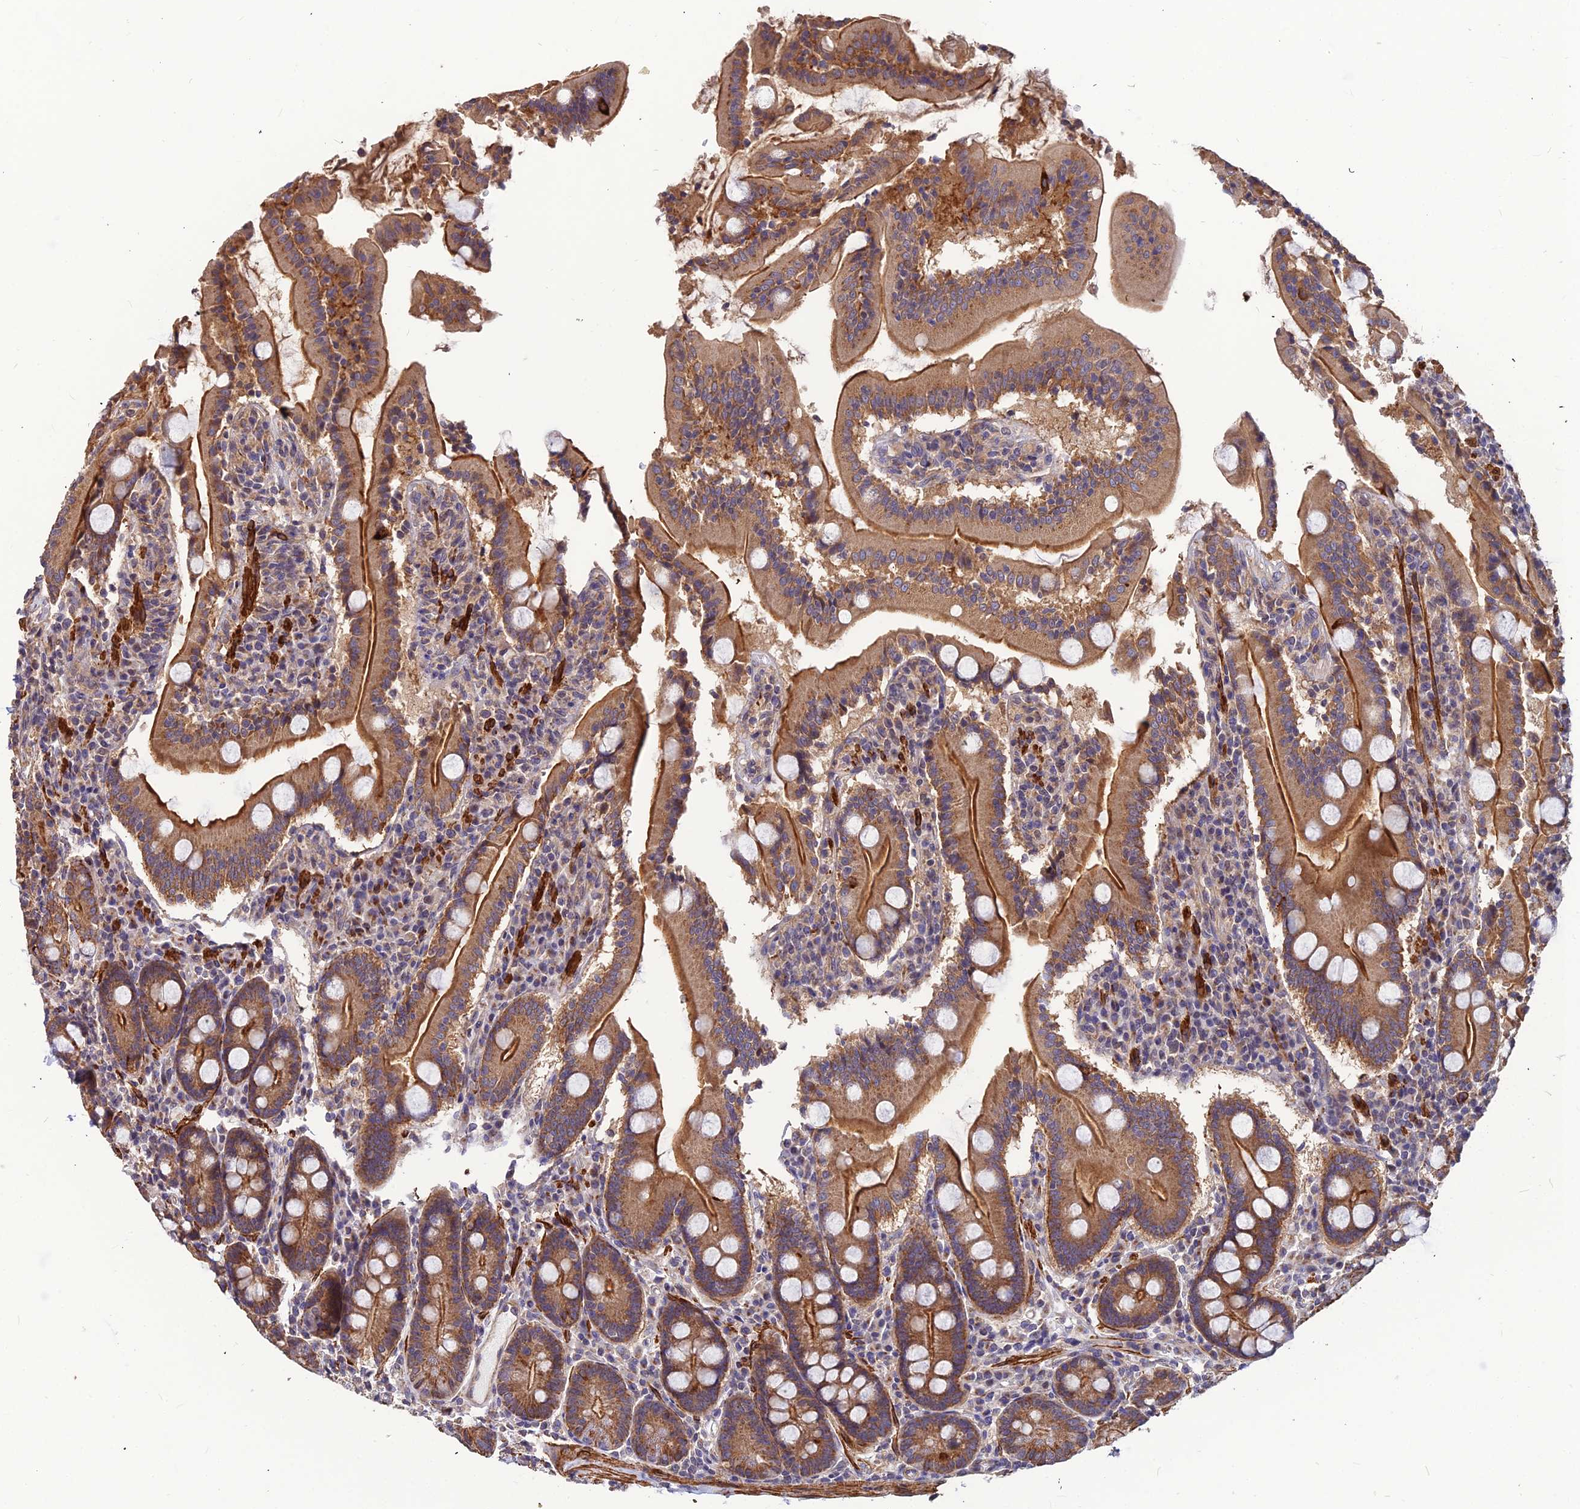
{"staining": {"intensity": "strong", "quantity": ">75%", "location": "cytoplasmic/membranous"}, "tissue": "duodenum", "cell_type": "Glandular cells", "image_type": "normal", "snomed": [{"axis": "morphology", "description": "Normal tissue, NOS"}, {"axis": "topography", "description": "Duodenum"}], "caption": "Normal duodenum exhibits strong cytoplasmic/membranous positivity in approximately >75% of glandular cells (Brightfield microscopy of DAB IHC at high magnification)..", "gene": "LEKR1", "patient": {"sex": "male", "age": 35}}